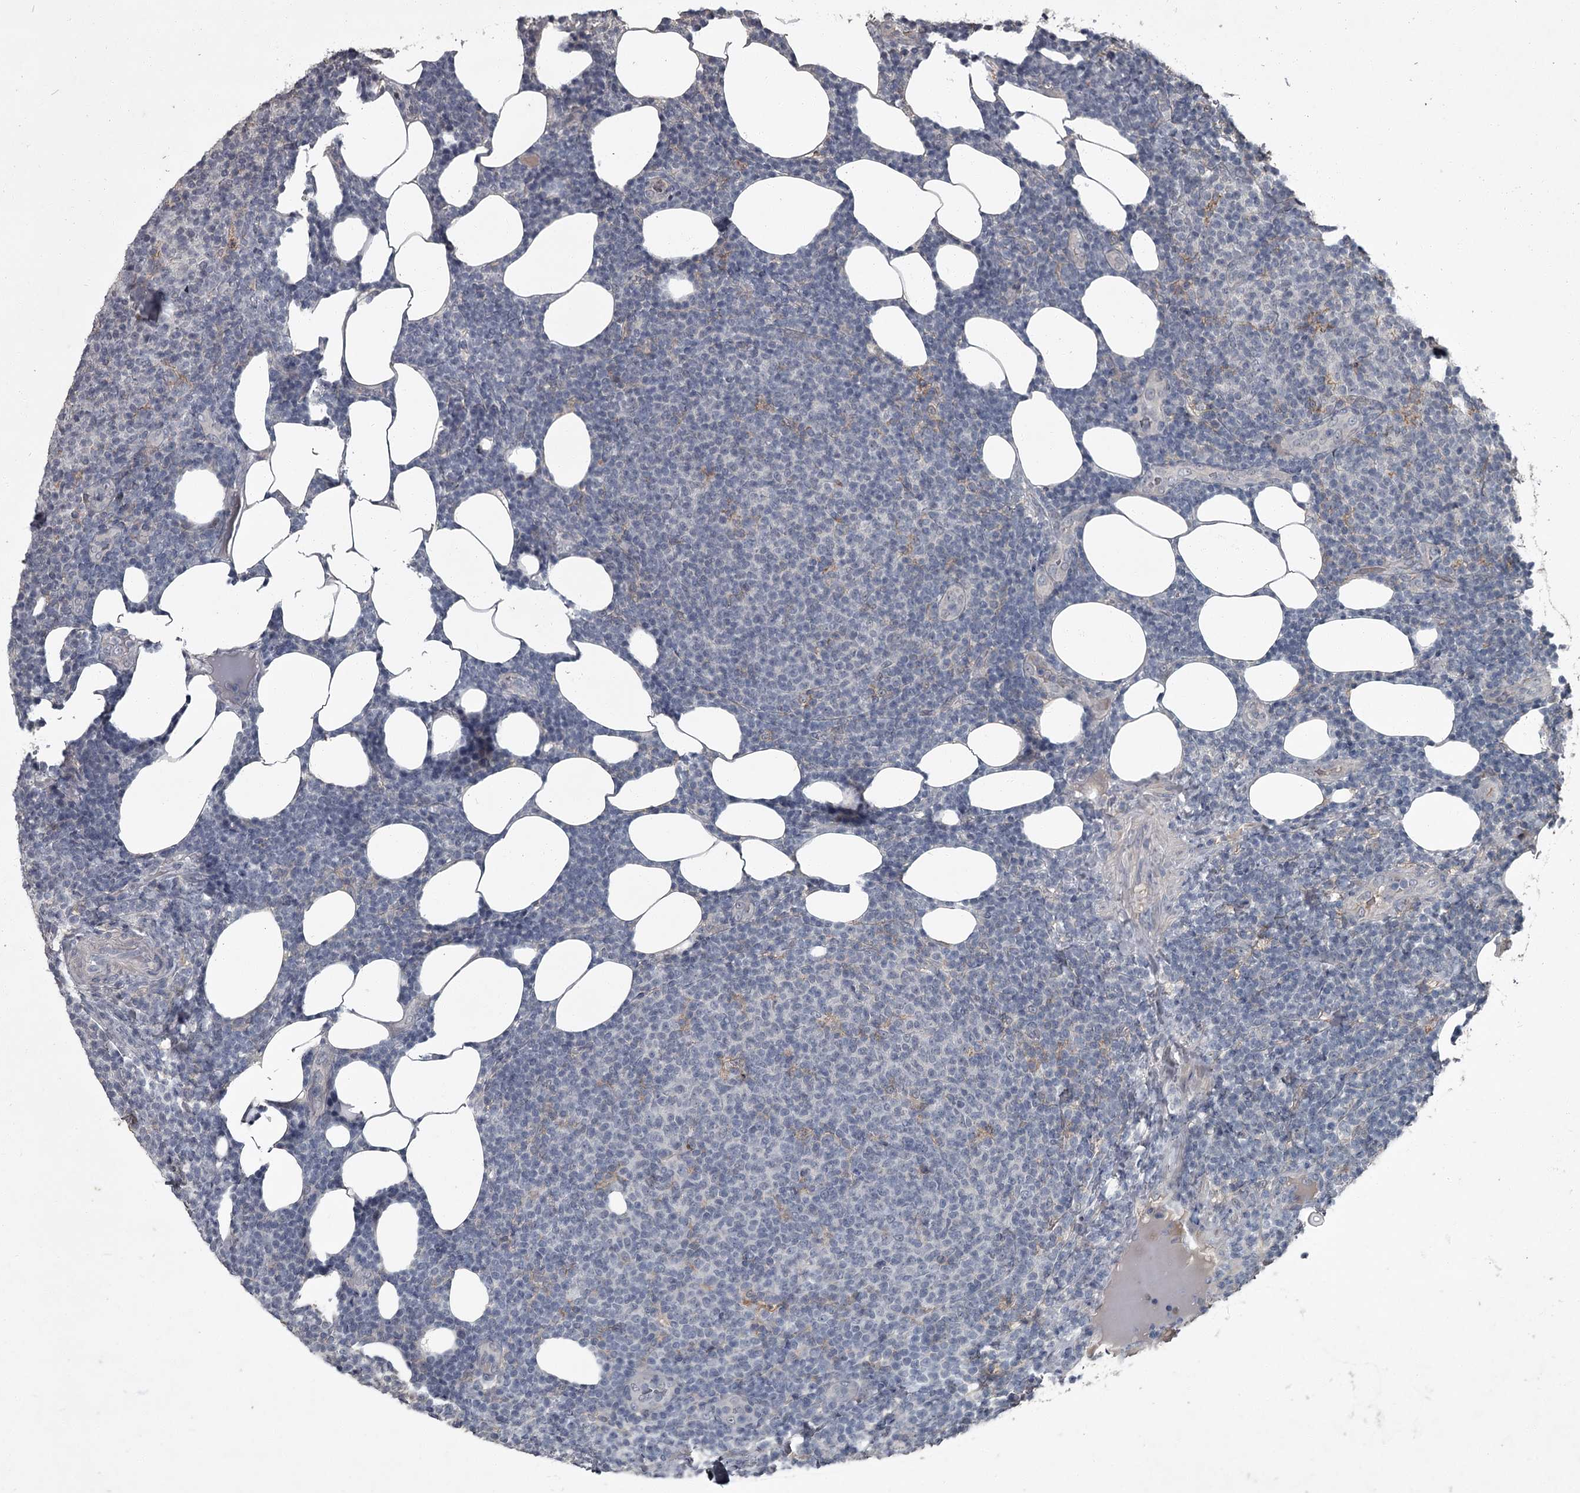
{"staining": {"intensity": "negative", "quantity": "none", "location": "none"}, "tissue": "lymphoma", "cell_type": "Tumor cells", "image_type": "cancer", "snomed": [{"axis": "morphology", "description": "Malignant lymphoma, non-Hodgkin's type, Low grade"}, {"axis": "topography", "description": "Lymph node"}], "caption": "IHC micrograph of neoplastic tissue: low-grade malignant lymphoma, non-Hodgkin's type stained with DAB demonstrates no significant protein staining in tumor cells.", "gene": "FLVCR2", "patient": {"sex": "male", "age": 66}}